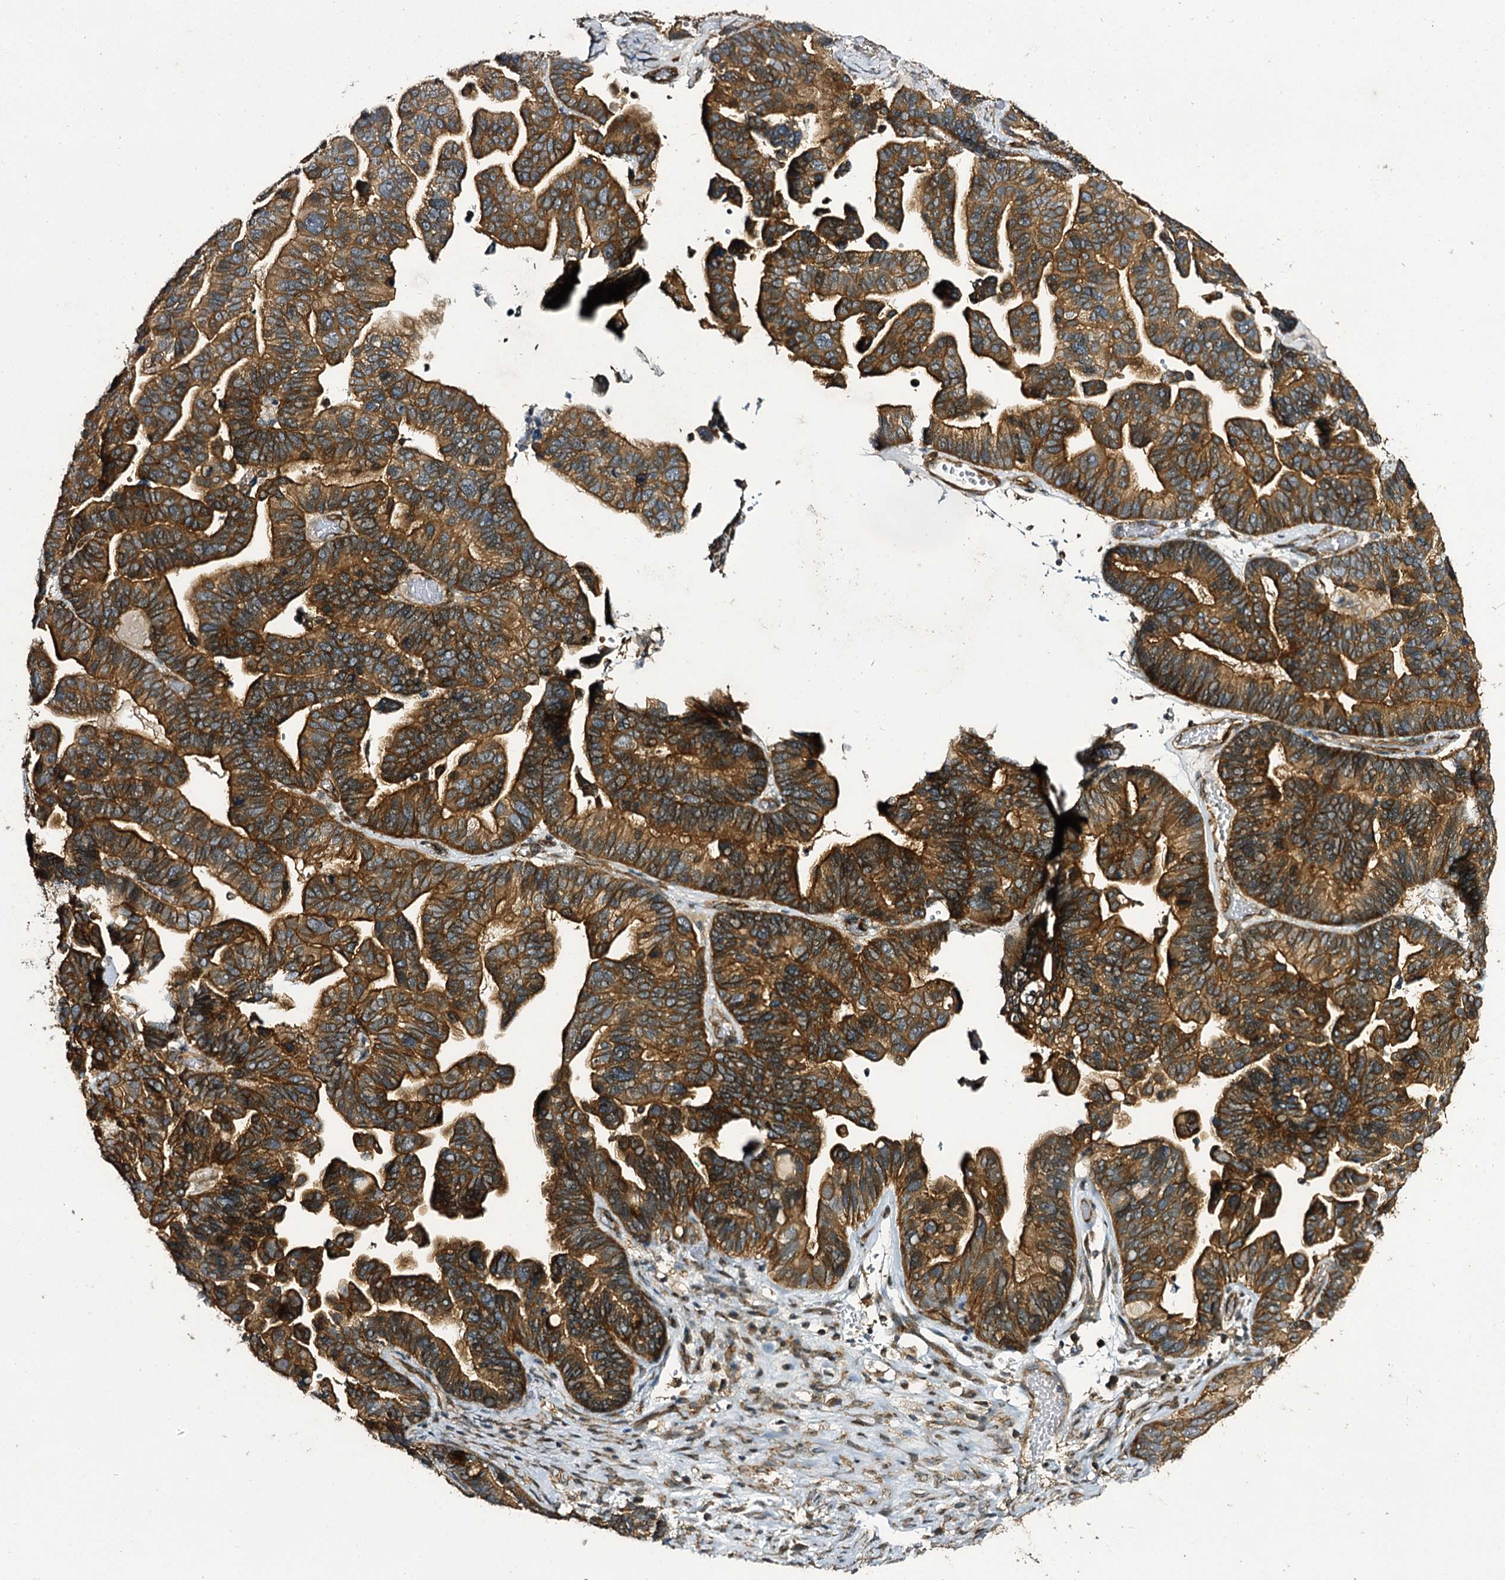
{"staining": {"intensity": "strong", "quantity": ">75%", "location": "cytoplasmic/membranous"}, "tissue": "ovarian cancer", "cell_type": "Tumor cells", "image_type": "cancer", "snomed": [{"axis": "morphology", "description": "Cystadenocarcinoma, serous, NOS"}, {"axis": "topography", "description": "Ovary"}], "caption": "Immunohistochemical staining of ovarian cancer reveals high levels of strong cytoplasmic/membranous protein staining in approximately >75% of tumor cells.", "gene": "MYO1C", "patient": {"sex": "female", "age": 56}}